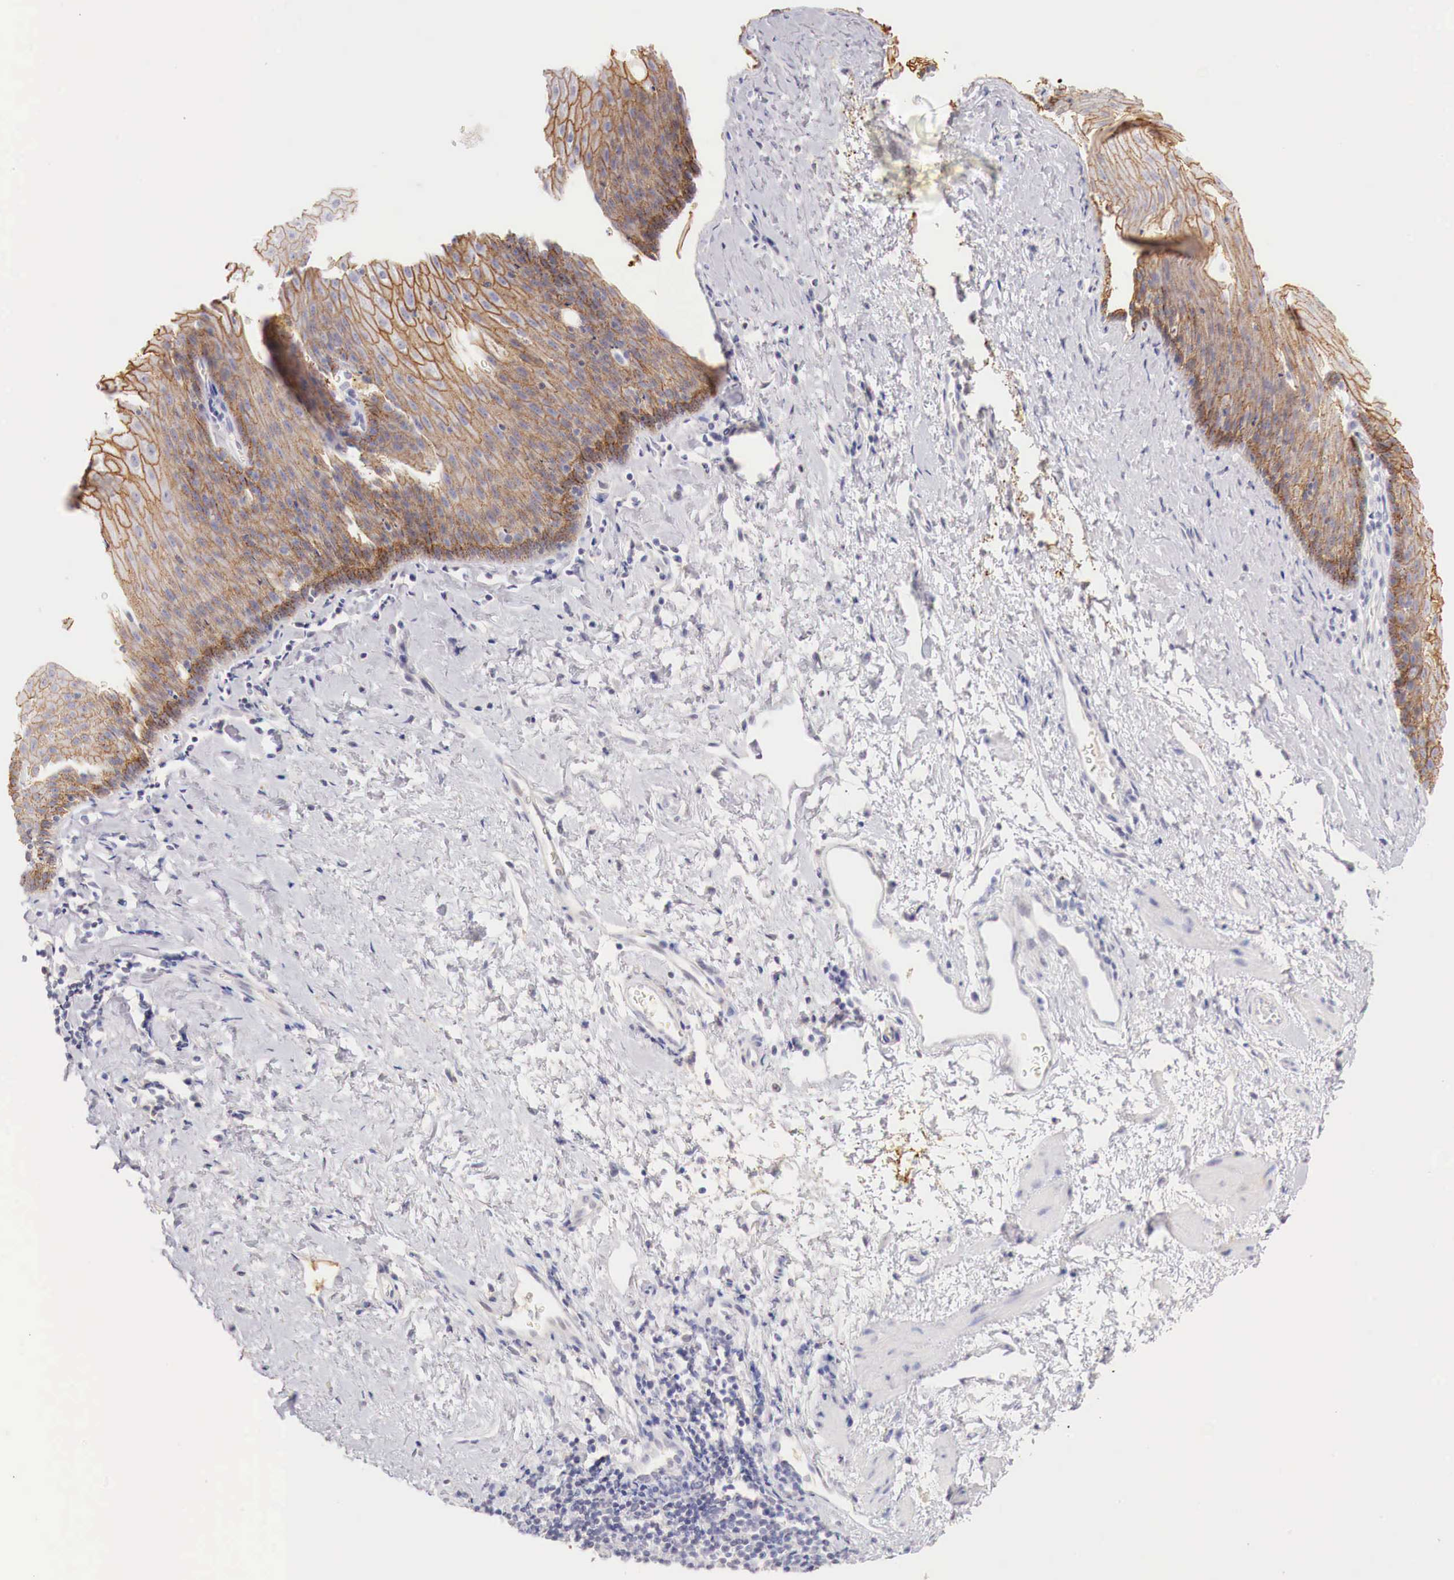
{"staining": {"intensity": "strong", "quantity": ">75%", "location": "cytoplasmic/membranous"}, "tissue": "esophagus", "cell_type": "Squamous epithelial cells", "image_type": "normal", "snomed": [{"axis": "morphology", "description": "Normal tissue, NOS"}, {"axis": "topography", "description": "Esophagus"}], "caption": "High-magnification brightfield microscopy of unremarkable esophagus stained with DAB (brown) and counterstained with hematoxylin (blue). squamous epithelial cells exhibit strong cytoplasmic/membranous positivity is identified in about>75% of cells.", "gene": "ITIH6", "patient": {"sex": "female", "age": 61}}